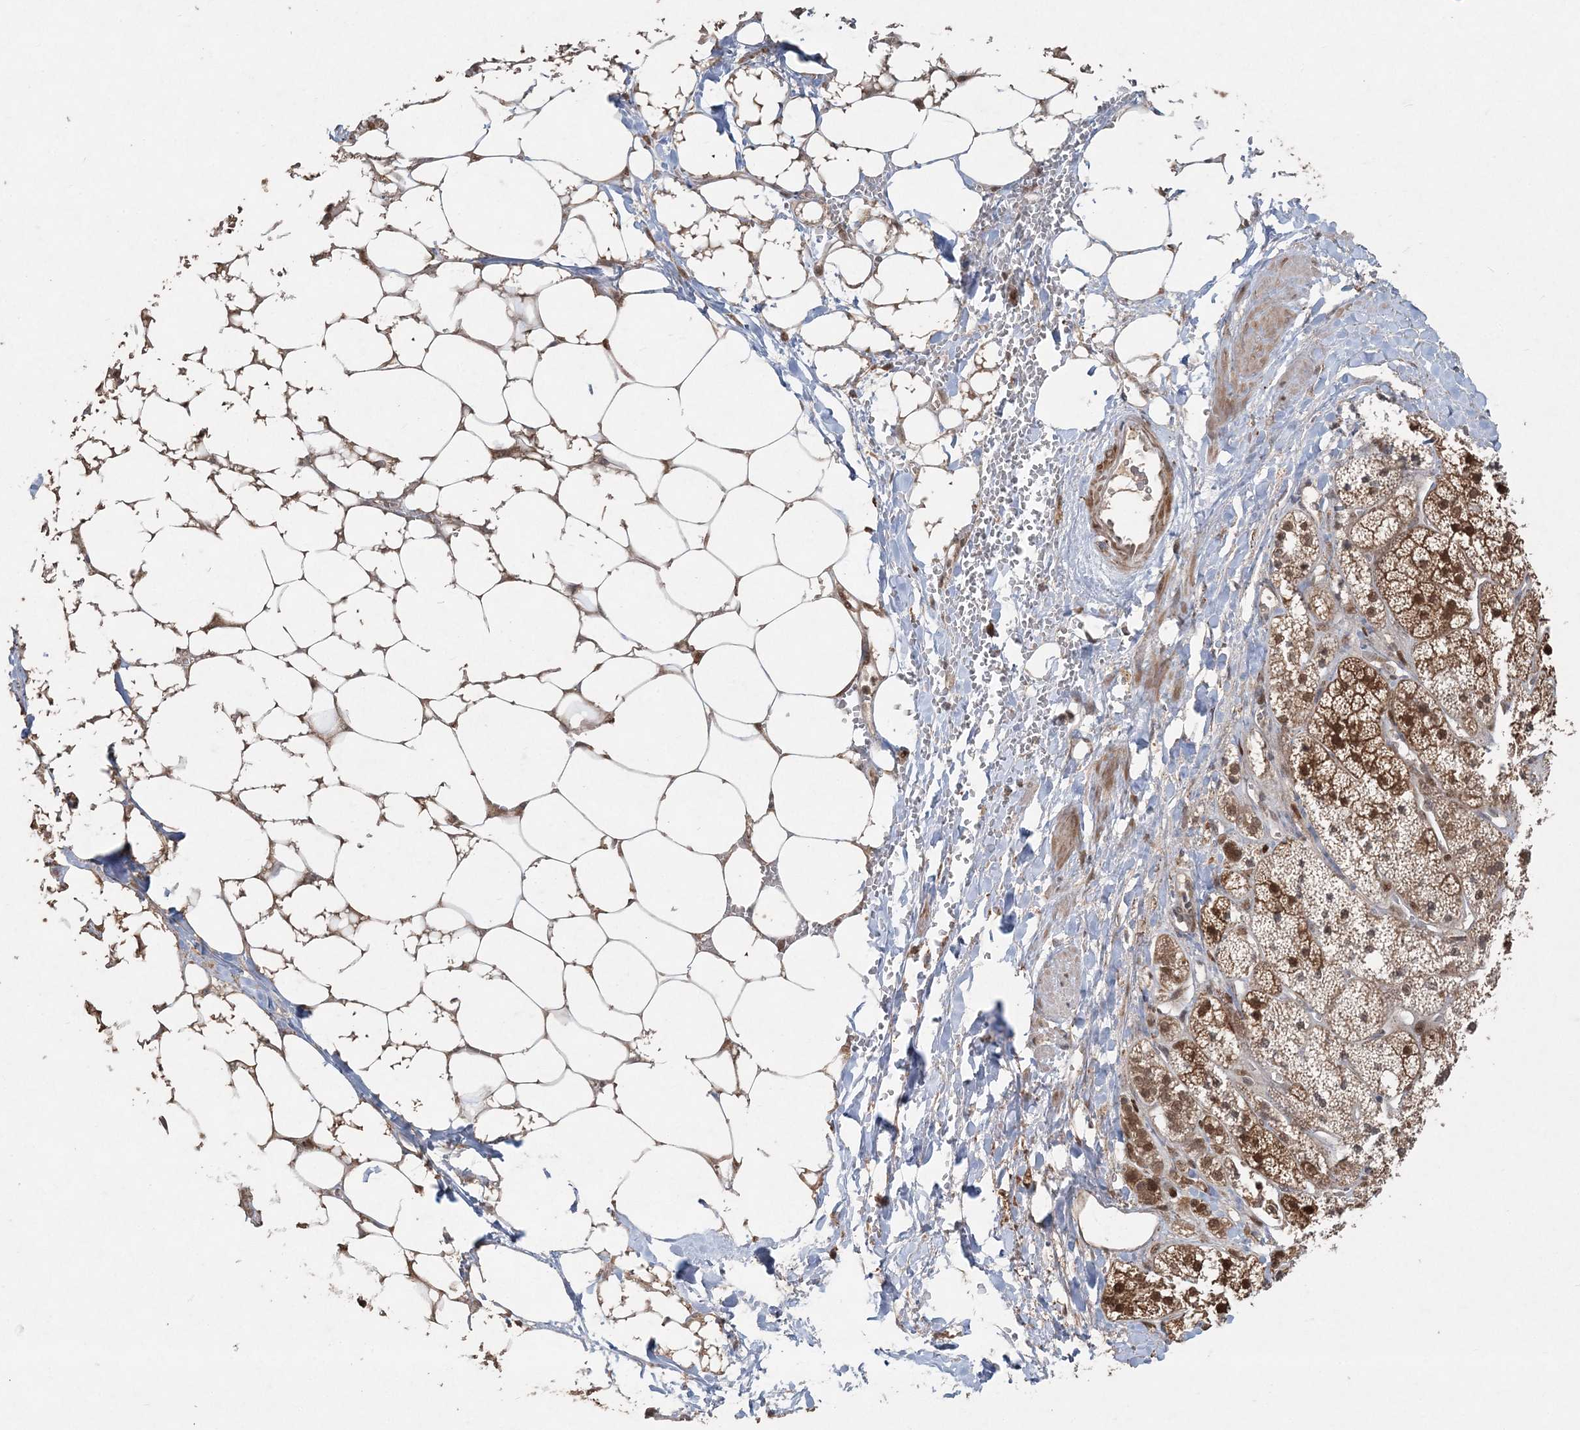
{"staining": {"intensity": "strong", "quantity": ">75%", "location": "cytoplasmic/membranous,nuclear"}, "tissue": "adrenal gland", "cell_type": "Glandular cells", "image_type": "normal", "snomed": [{"axis": "morphology", "description": "Normal tissue, NOS"}, {"axis": "topography", "description": "Adrenal gland"}], "caption": "IHC image of normal adrenal gland stained for a protein (brown), which displays high levels of strong cytoplasmic/membranous,nuclear staining in approximately >75% of glandular cells.", "gene": "SLU7", "patient": {"sex": "male", "age": 56}}